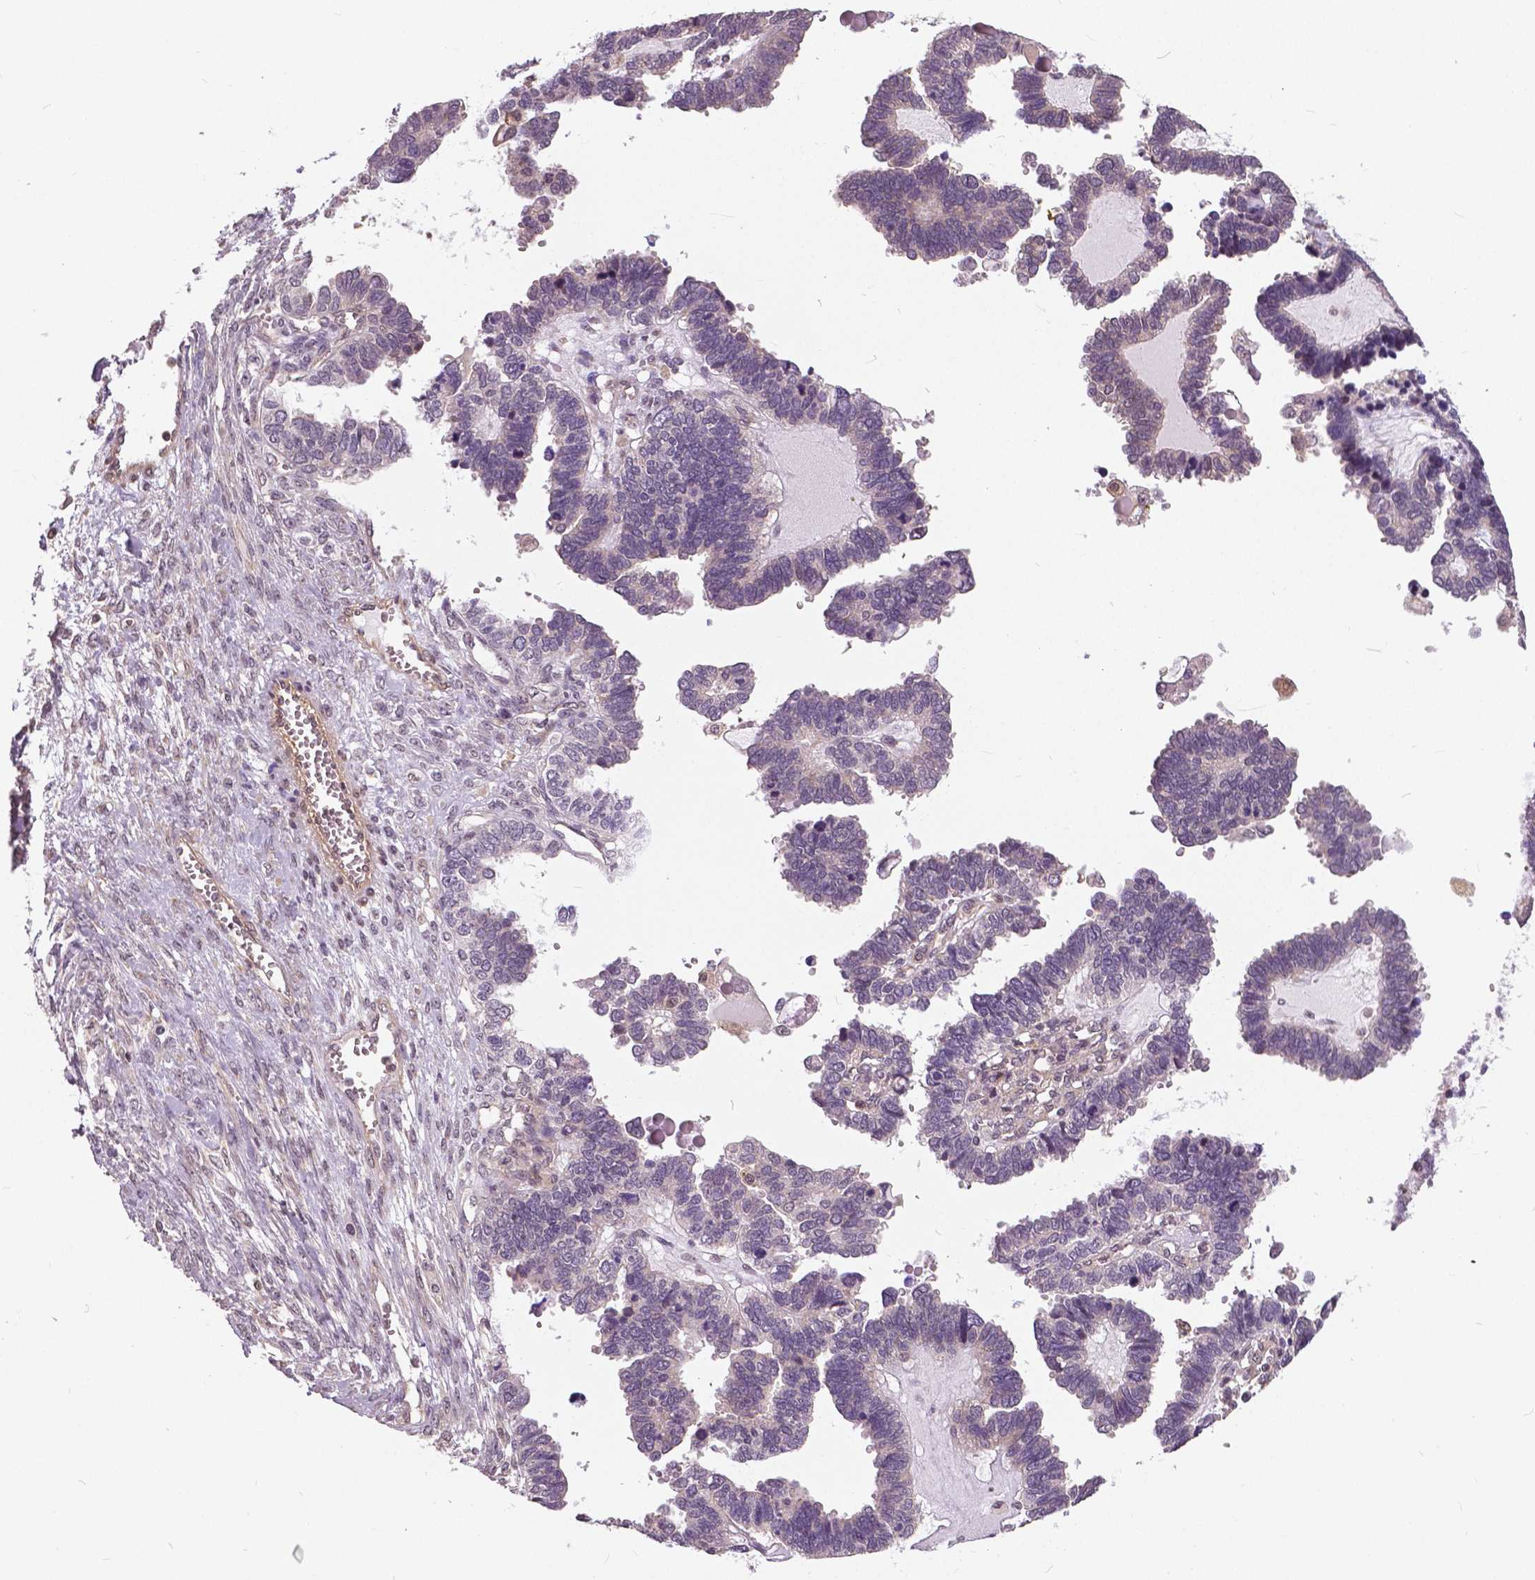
{"staining": {"intensity": "negative", "quantity": "none", "location": "none"}, "tissue": "ovarian cancer", "cell_type": "Tumor cells", "image_type": "cancer", "snomed": [{"axis": "morphology", "description": "Cystadenocarcinoma, serous, NOS"}, {"axis": "topography", "description": "Ovary"}], "caption": "IHC image of neoplastic tissue: serous cystadenocarcinoma (ovarian) stained with DAB demonstrates no significant protein positivity in tumor cells.", "gene": "ANXA13", "patient": {"sex": "female", "age": 51}}